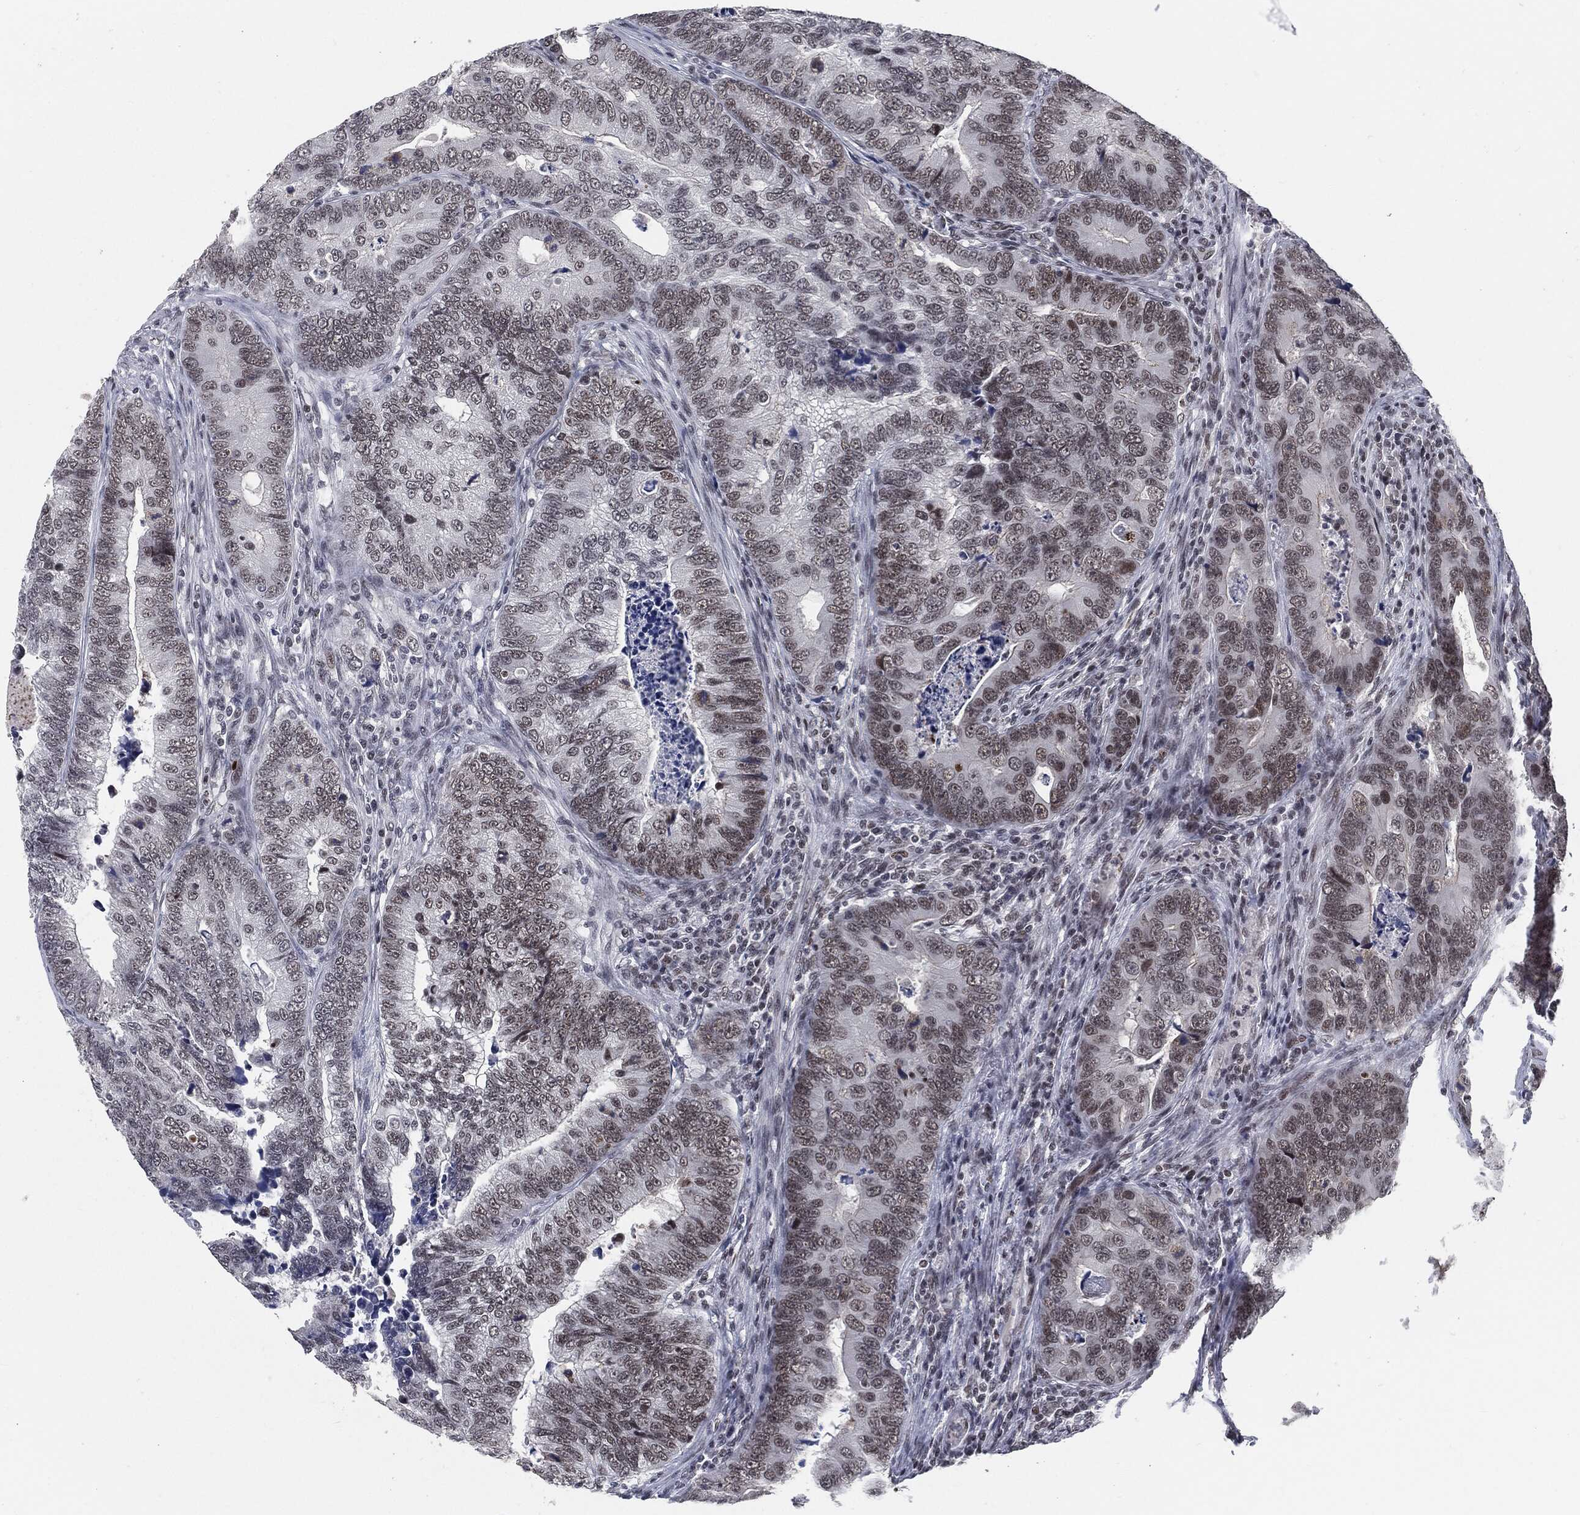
{"staining": {"intensity": "weak", "quantity": "25%-75%", "location": "nuclear"}, "tissue": "colorectal cancer", "cell_type": "Tumor cells", "image_type": "cancer", "snomed": [{"axis": "morphology", "description": "Adenocarcinoma, NOS"}, {"axis": "topography", "description": "Colon"}], "caption": "About 25%-75% of tumor cells in human colorectal cancer demonstrate weak nuclear protein positivity as visualized by brown immunohistochemical staining.", "gene": "ANXA1", "patient": {"sex": "female", "age": 72}}